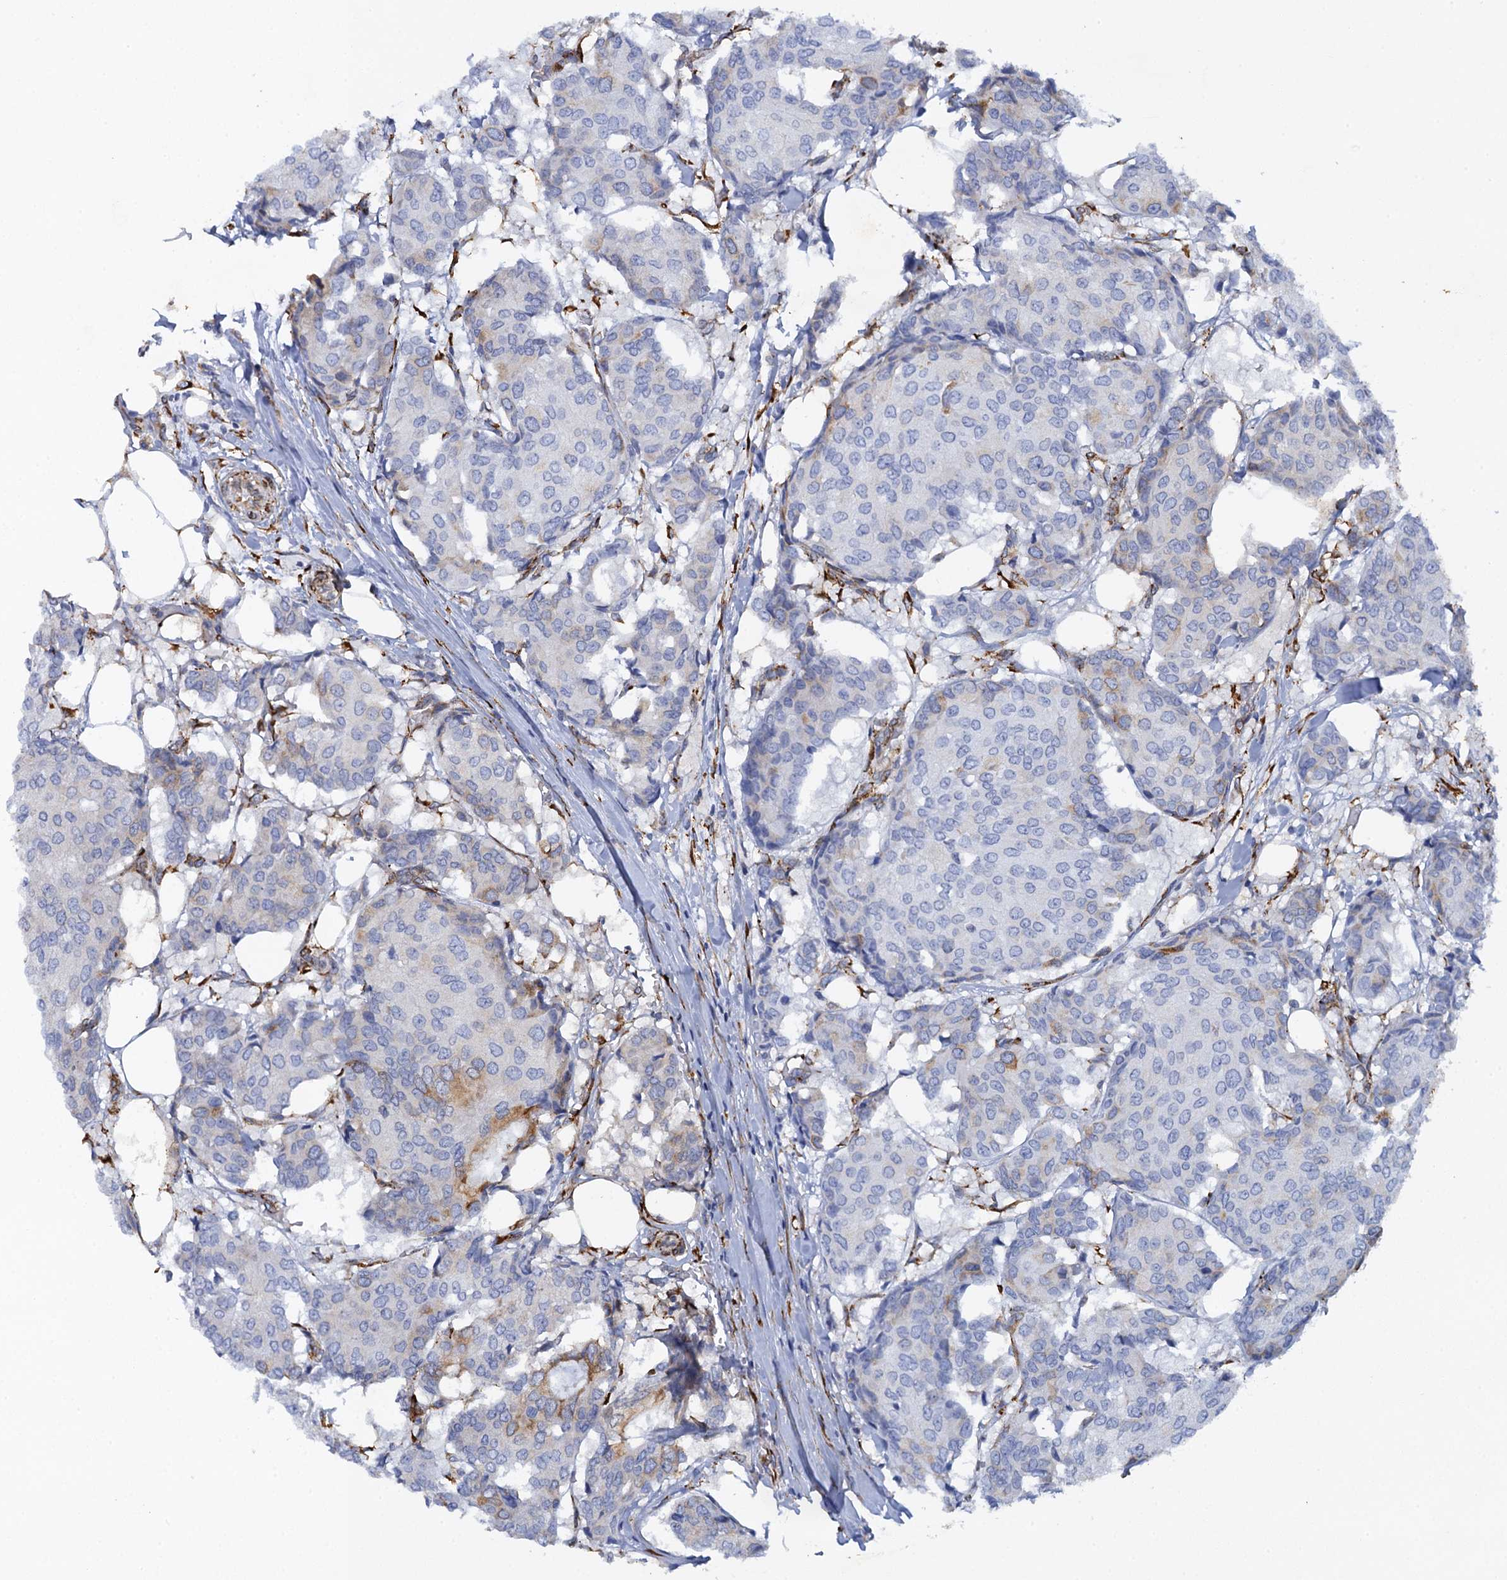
{"staining": {"intensity": "negative", "quantity": "none", "location": "none"}, "tissue": "breast cancer", "cell_type": "Tumor cells", "image_type": "cancer", "snomed": [{"axis": "morphology", "description": "Duct carcinoma"}, {"axis": "topography", "description": "Breast"}], "caption": "DAB immunohistochemical staining of human breast infiltrating ductal carcinoma reveals no significant positivity in tumor cells.", "gene": "POGLUT3", "patient": {"sex": "female", "age": 75}}